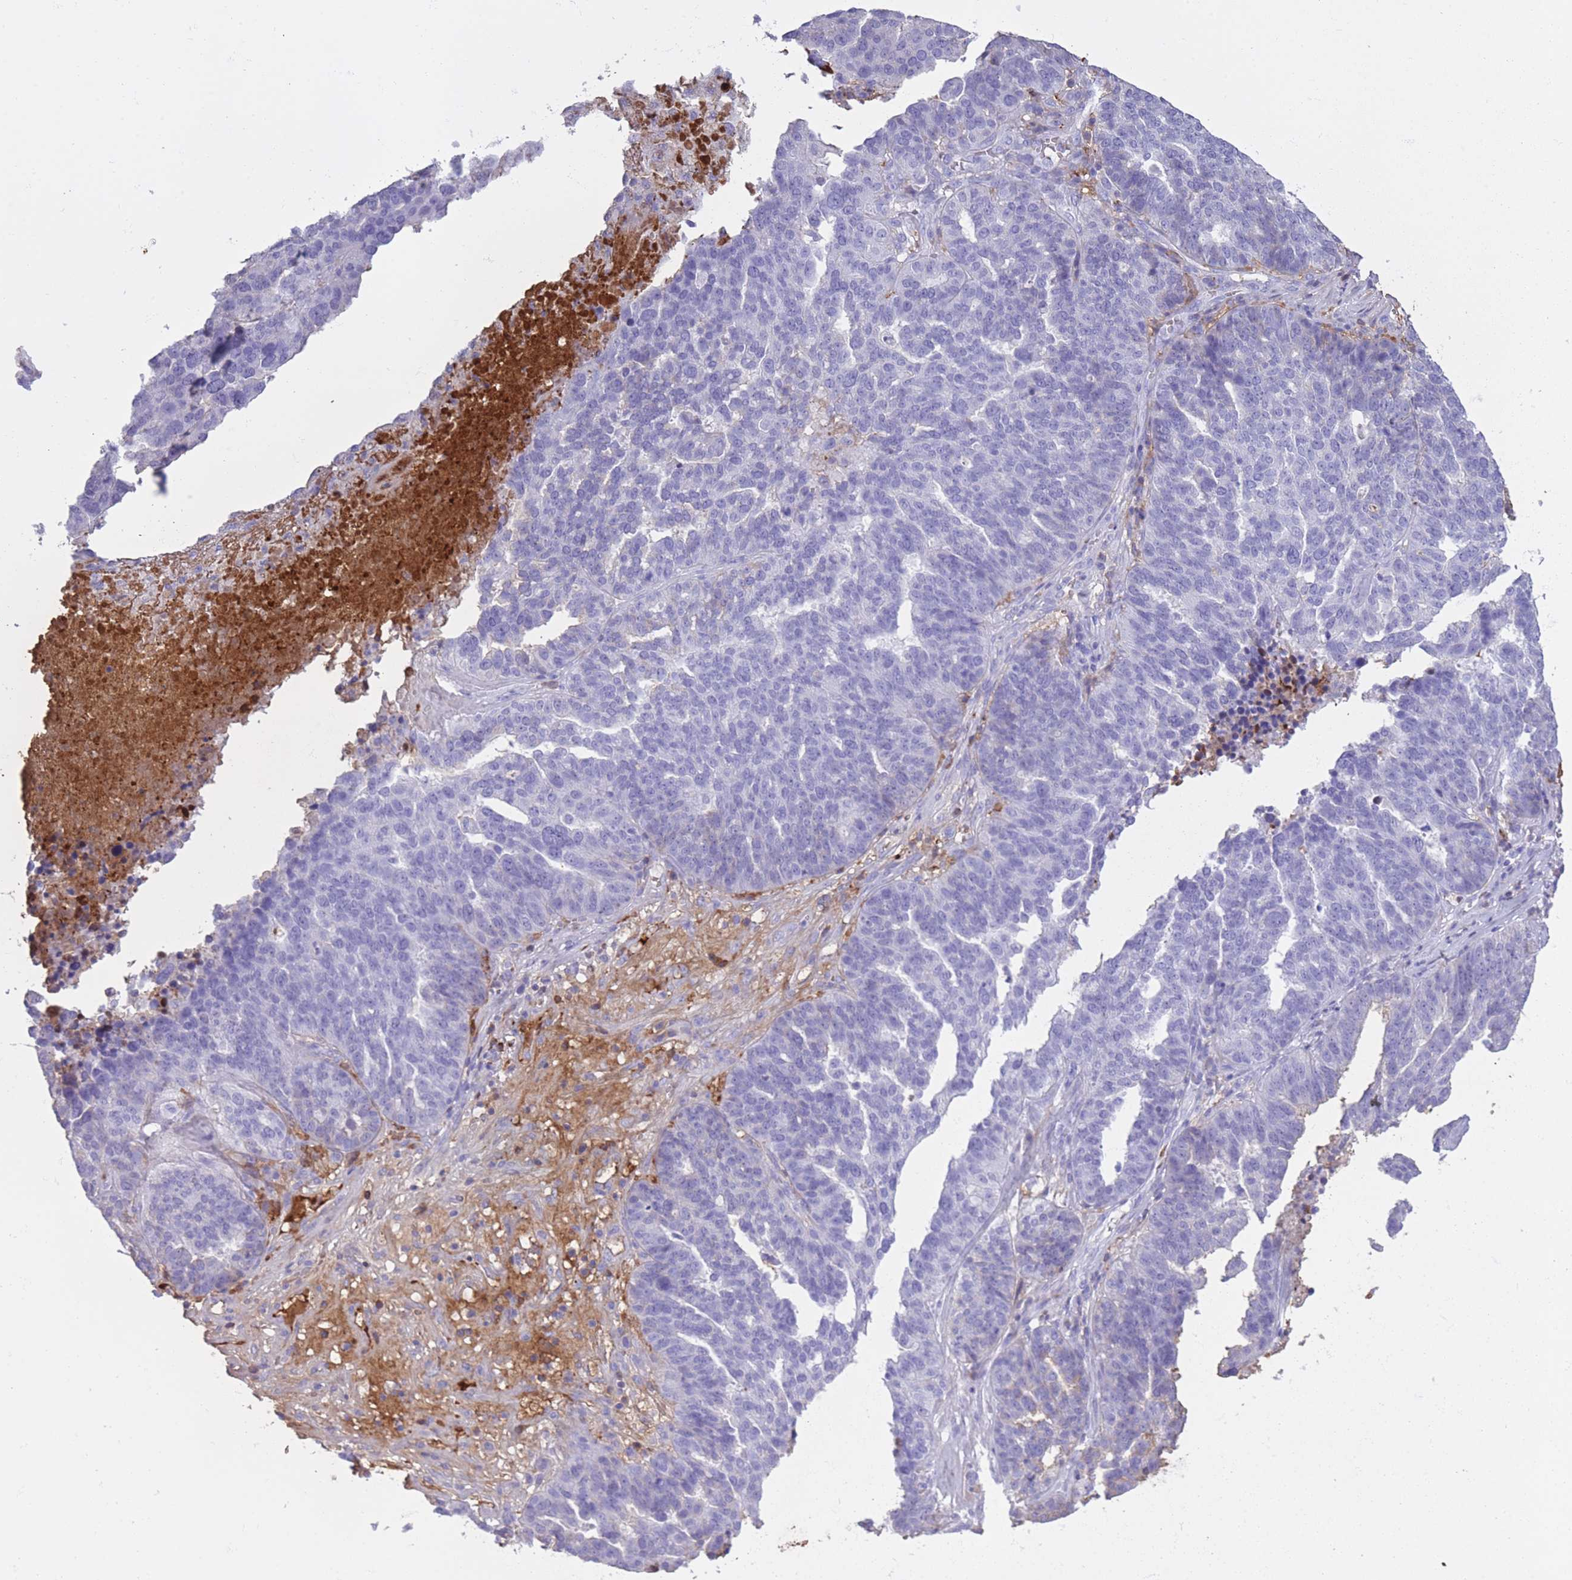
{"staining": {"intensity": "negative", "quantity": "none", "location": "none"}, "tissue": "ovarian cancer", "cell_type": "Tumor cells", "image_type": "cancer", "snomed": [{"axis": "morphology", "description": "Cystadenocarcinoma, serous, NOS"}, {"axis": "topography", "description": "Ovary"}], "caption": "This is a image of IHC staining of serous cystadenocarcinoma (ovarian), which shows no staining in tumor cells.", "gene": "AP3S2", "patient": {"sex": "female", "age": 59}}